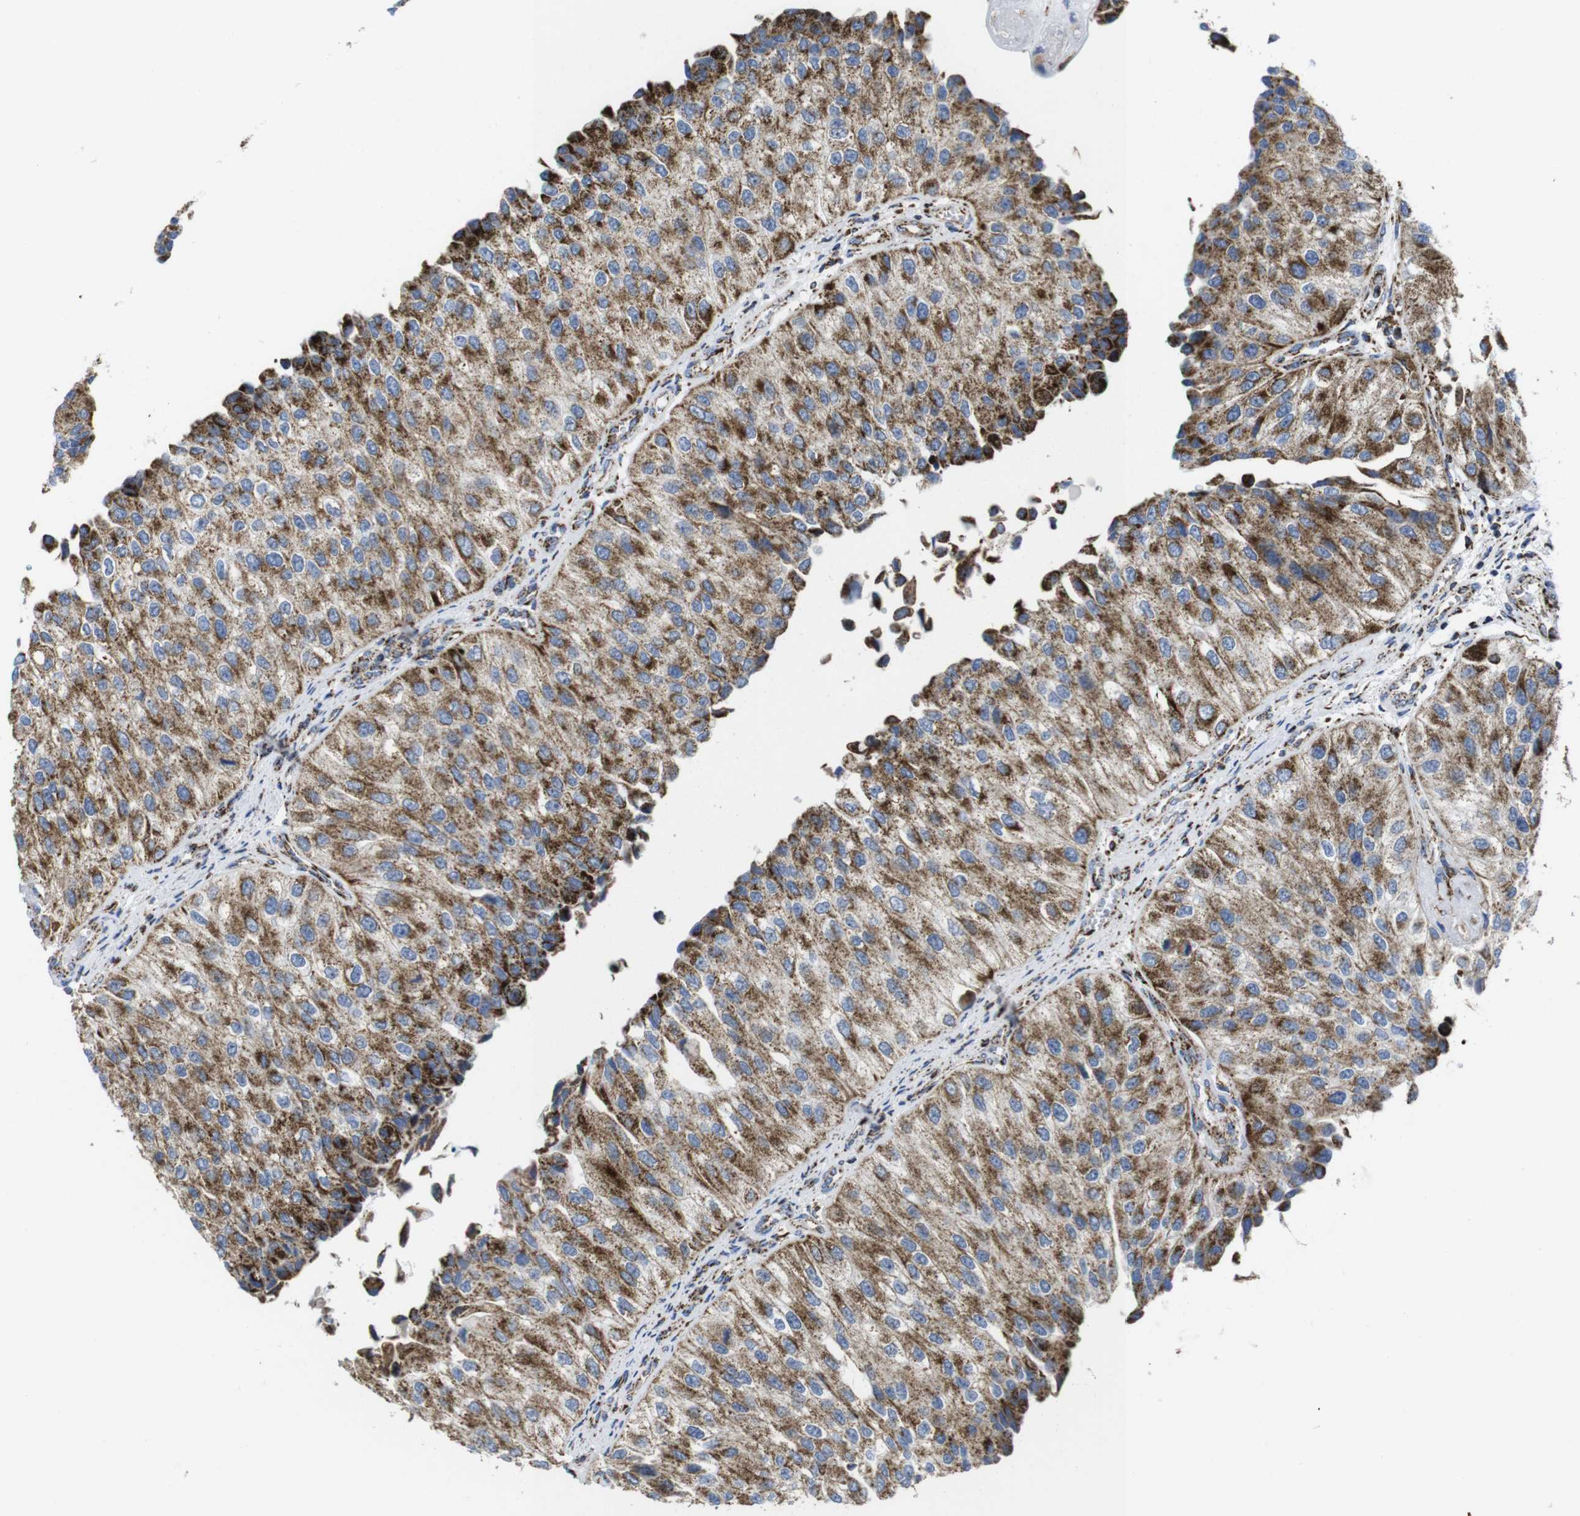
{"staining": {"intensity": "moderate", "quantity": ">75%", "location": "cytoplasmic/membranous"}, "tissue": "urothelial cancer", "cell_type": "Tumor cells", "image_type": "cancer", "snomed": [{"axis": "morphology", "description": "Urothelial carcinoma, High grade"}, {"axis": "topography", "description": "Kidney"}, {"axis": "topography", "description": "Urinary bladder"}], "caption": "Urothelial cancer stained with DAB IHC displays medium levels of moderate cytoplasmic/membranous positivity in approximately >75% of tumor cells. Nuclei are stained in blue.", "gene": "TMEM192", "patient": {"sex": "male", "age": 77}}